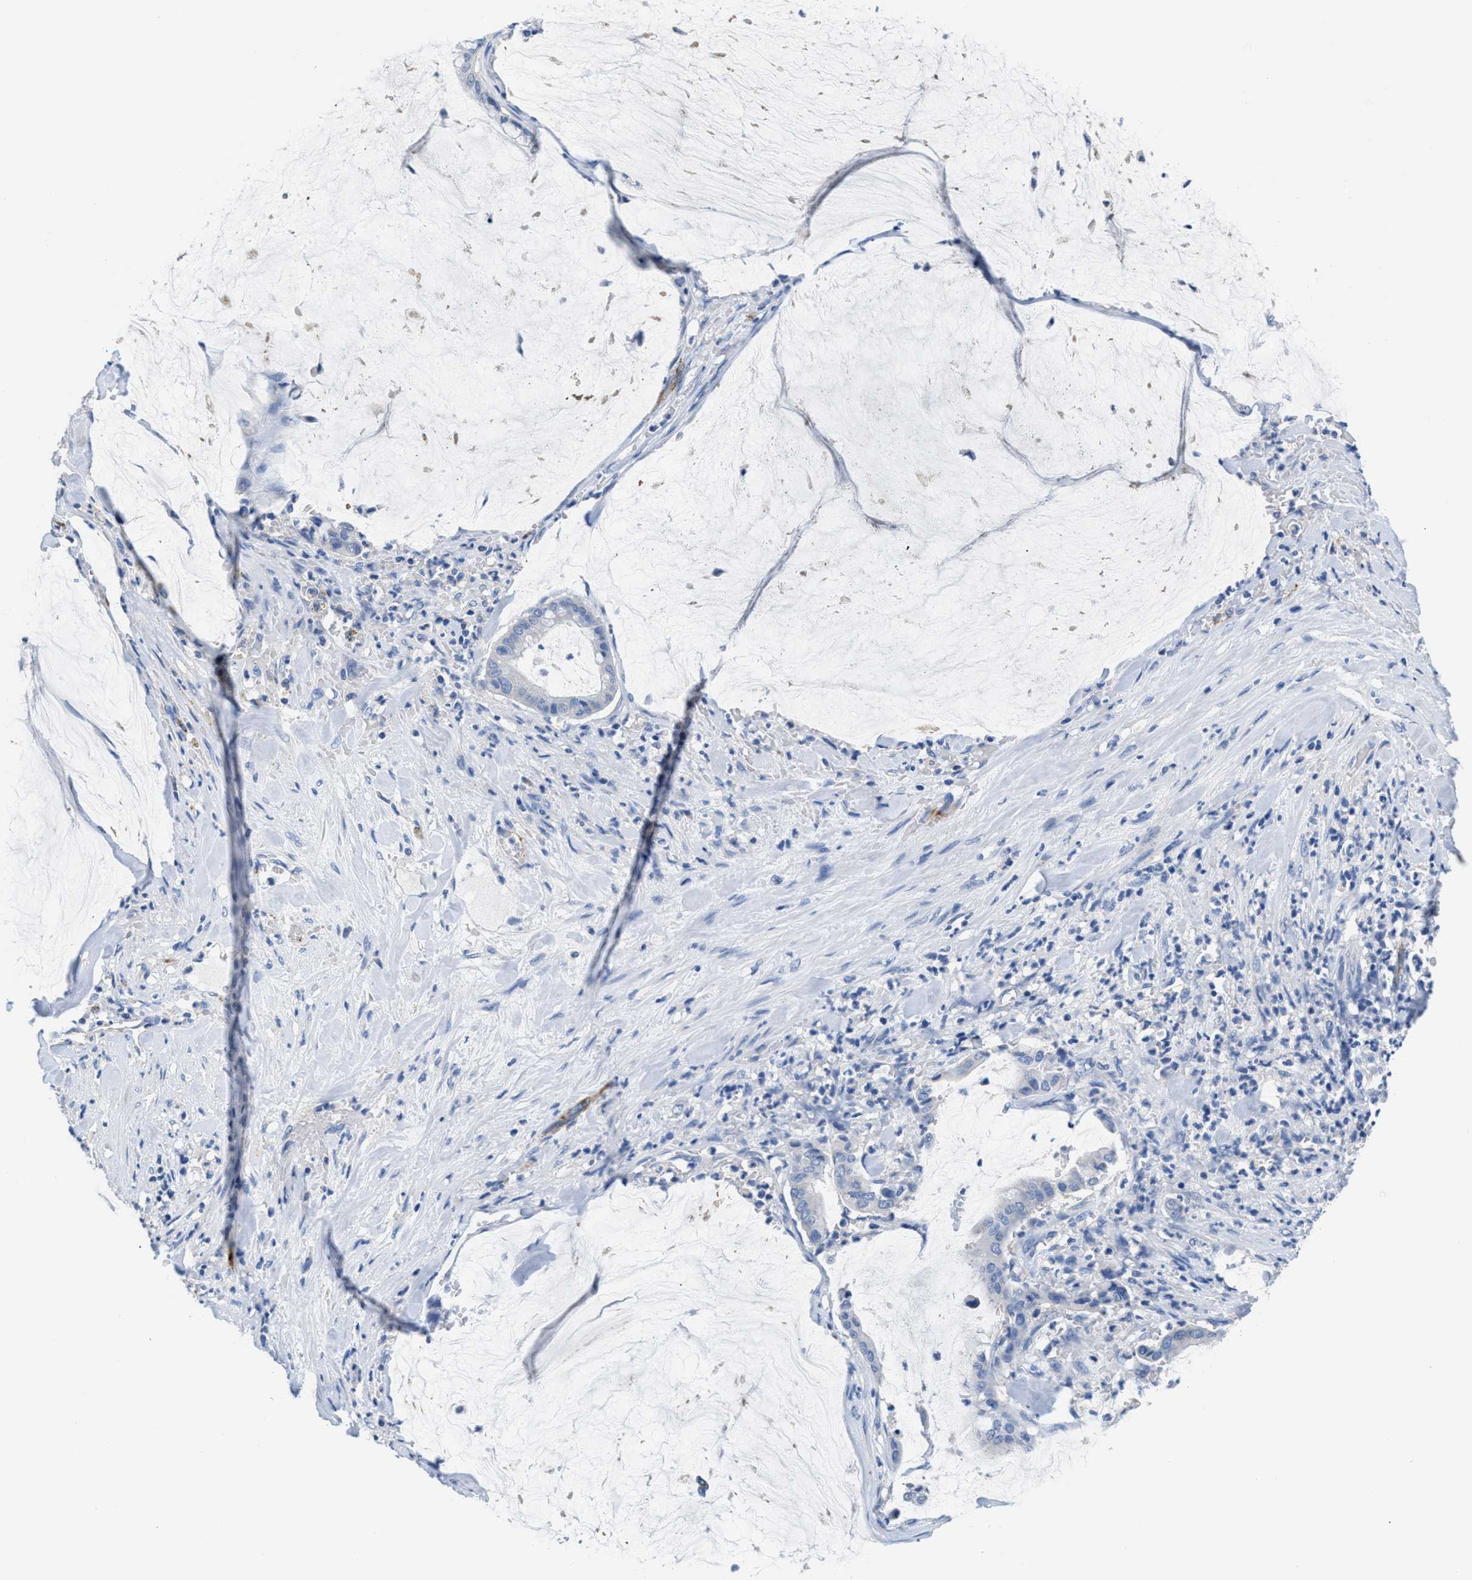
{"staining": {"intensity": "negative", "quantity": "none", "location": "none"}, "tissue": "pancreatic cancer", "cell_type": "Tumor cells", "image_type": "cancer", "snomed": [{"axis": "morphology", "description": "Adenocarcinoma, NOS"}, {"axis": "topography", "description": "Pancreas"}], "caption": "This micrograph is of pancreatic cancer (adenocarcinoma) stained with IHC to label a protein in brown with the nuclei are counter-stained blue. There is no staining in tumor cells. (Stains: DAB (3,3'-diaminobenzidine) immunohistochemistry with hematoxylin counter stain, Microscopy: brightfield microscopy at high magnification).", "gene": "SLFN13", "patient": {"sex": "male", "age": 41}}